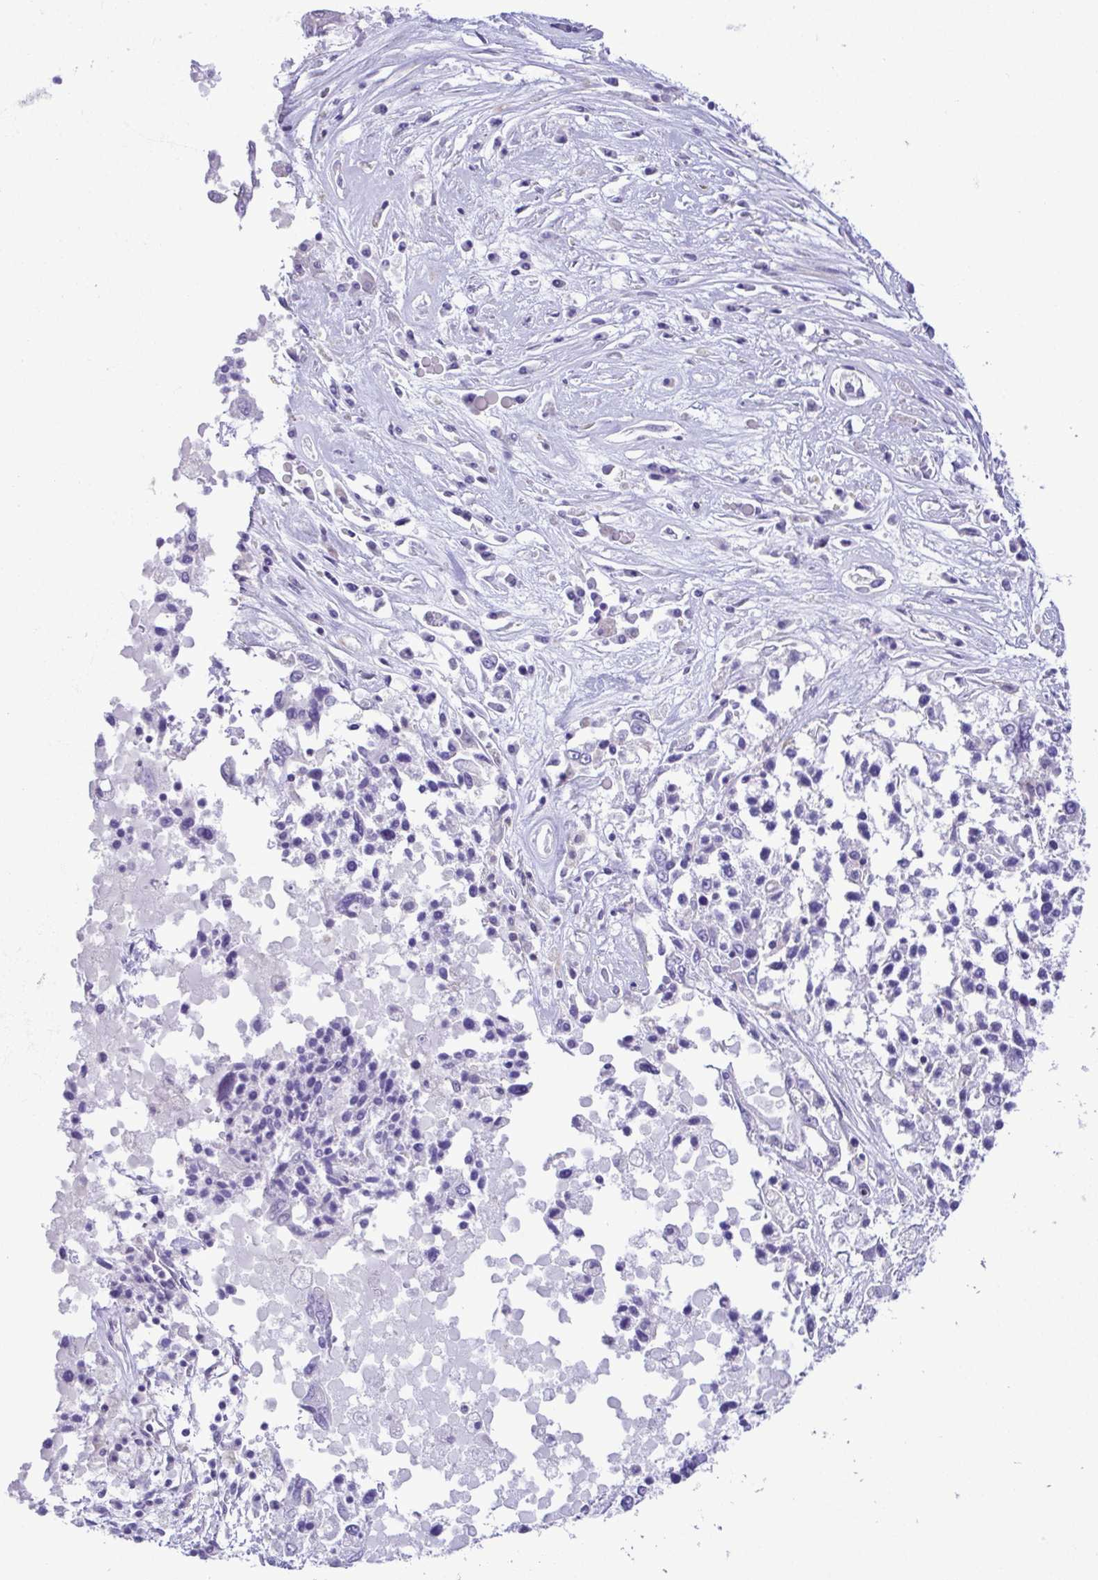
{"staining": {"intensity": "negative", "quantity": "none", "location": "none"}, "tissue": "ovarian cancer", "cell_type": "Tumor cells", "image_type": "cancer", "snomed": [{"axis": "morphology", "description": "Carcinoma, endometroid"}, {"axis": "topography", "description": "Ovary"}], "caption": "Immunohistochemistry histopathology image of neoplastic tissue: human ovarian cancer (endometroid carcinoma) stained with DAB shows no significant protein staining in tumor cells.", "gene": "GPR182", "patient": {"sex": "female", "age": 62}}